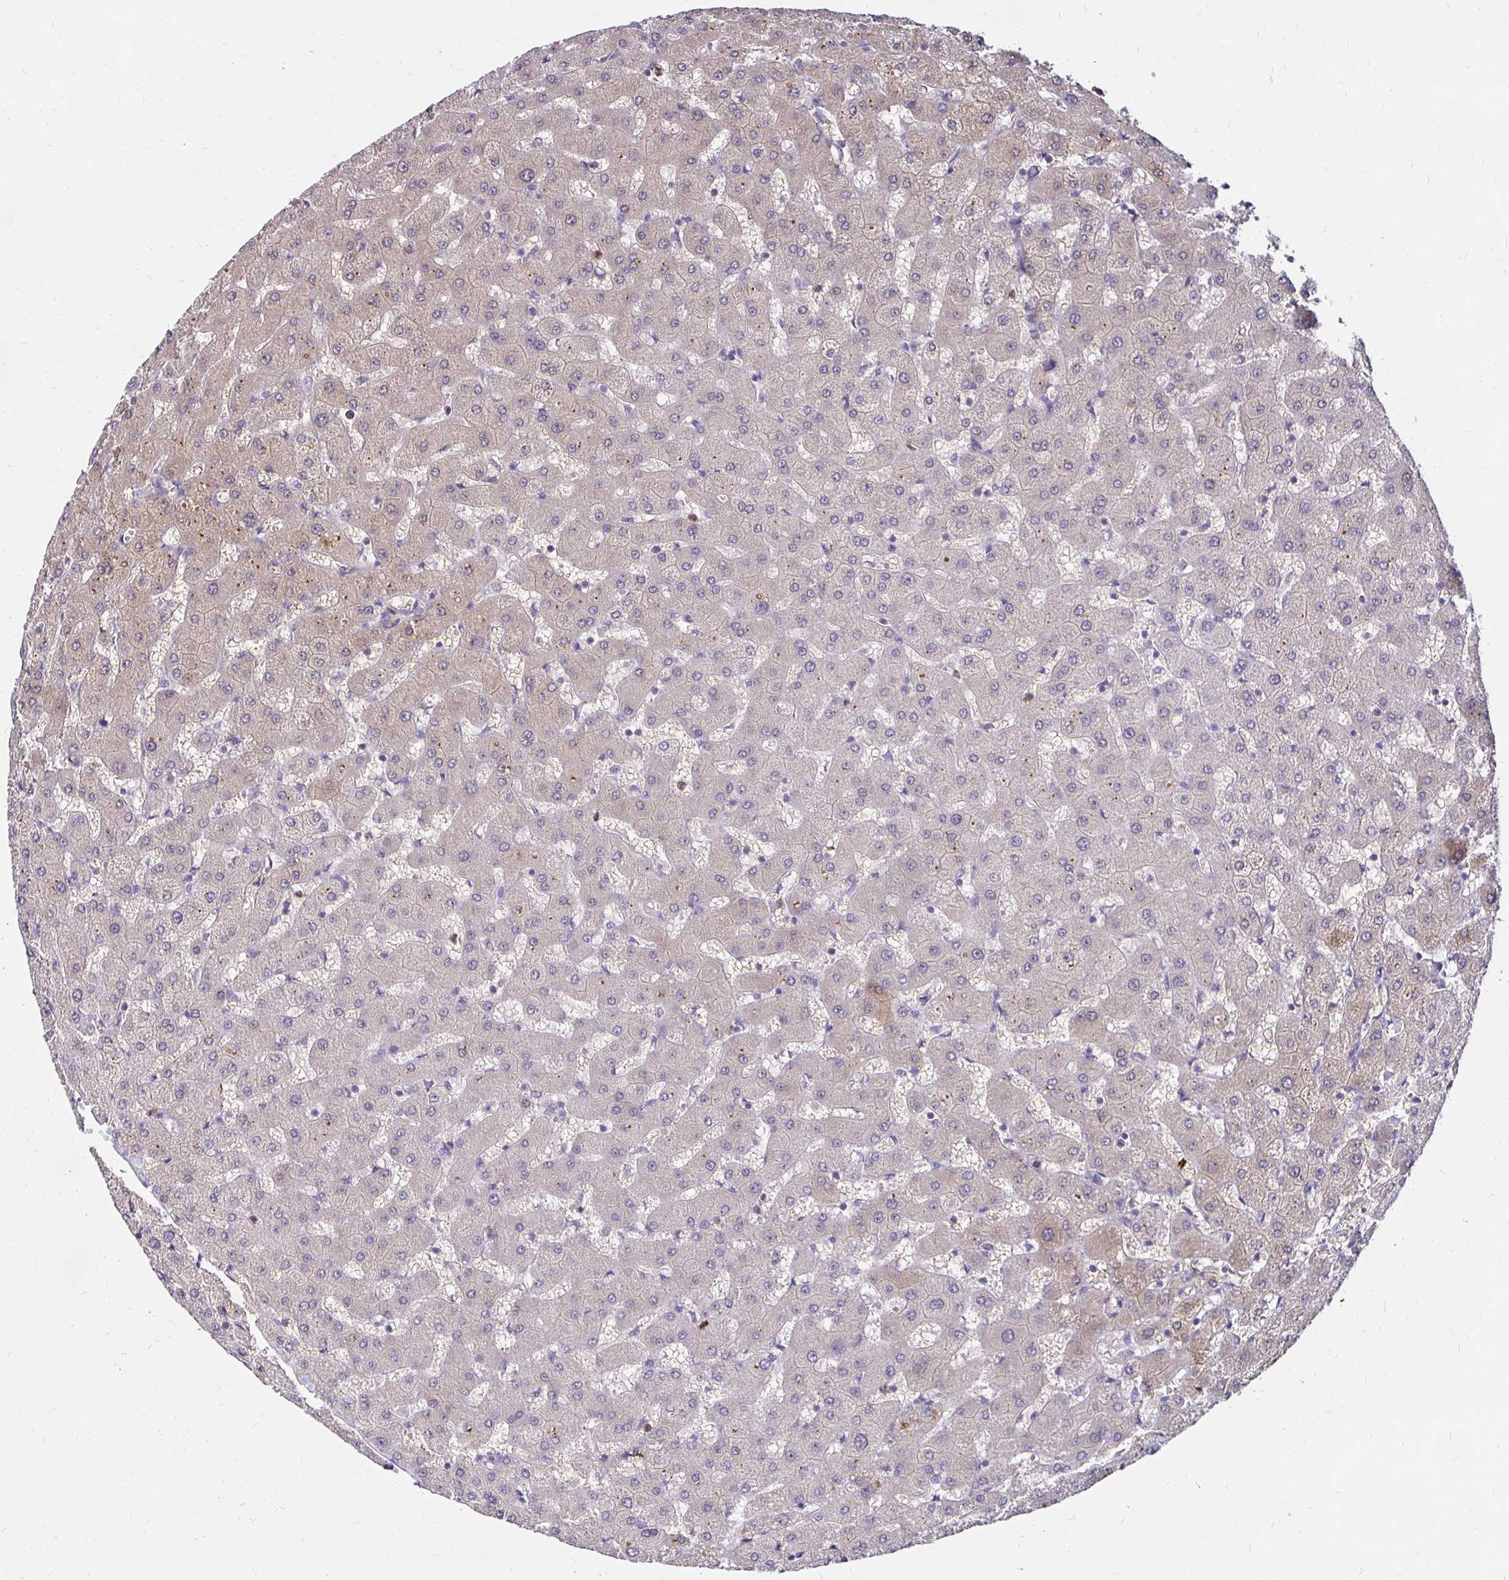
{"staining": {"intensity": "weak", "quantity": "25%-75%", "location": "cytoplasmic/membranous"}, "tissue": "liver", "cell_type": "Cholangiocytes", "image_type": "normal", "snomed": [{"axis": "morphology", "description": "Normal tissue, NOS"}, {"axis": "topography", "description": "Liver"}], "caption": "Immunohistochemistry (IHC) histopathology image of normal human liver stained for a protein (brown), which shows low levels of weak cytoplasmic/membranous expression in approximately 25%-75% of cholangiocytes.", "gene": "TXN", "patient": {"sex": "female", "age": 63}}